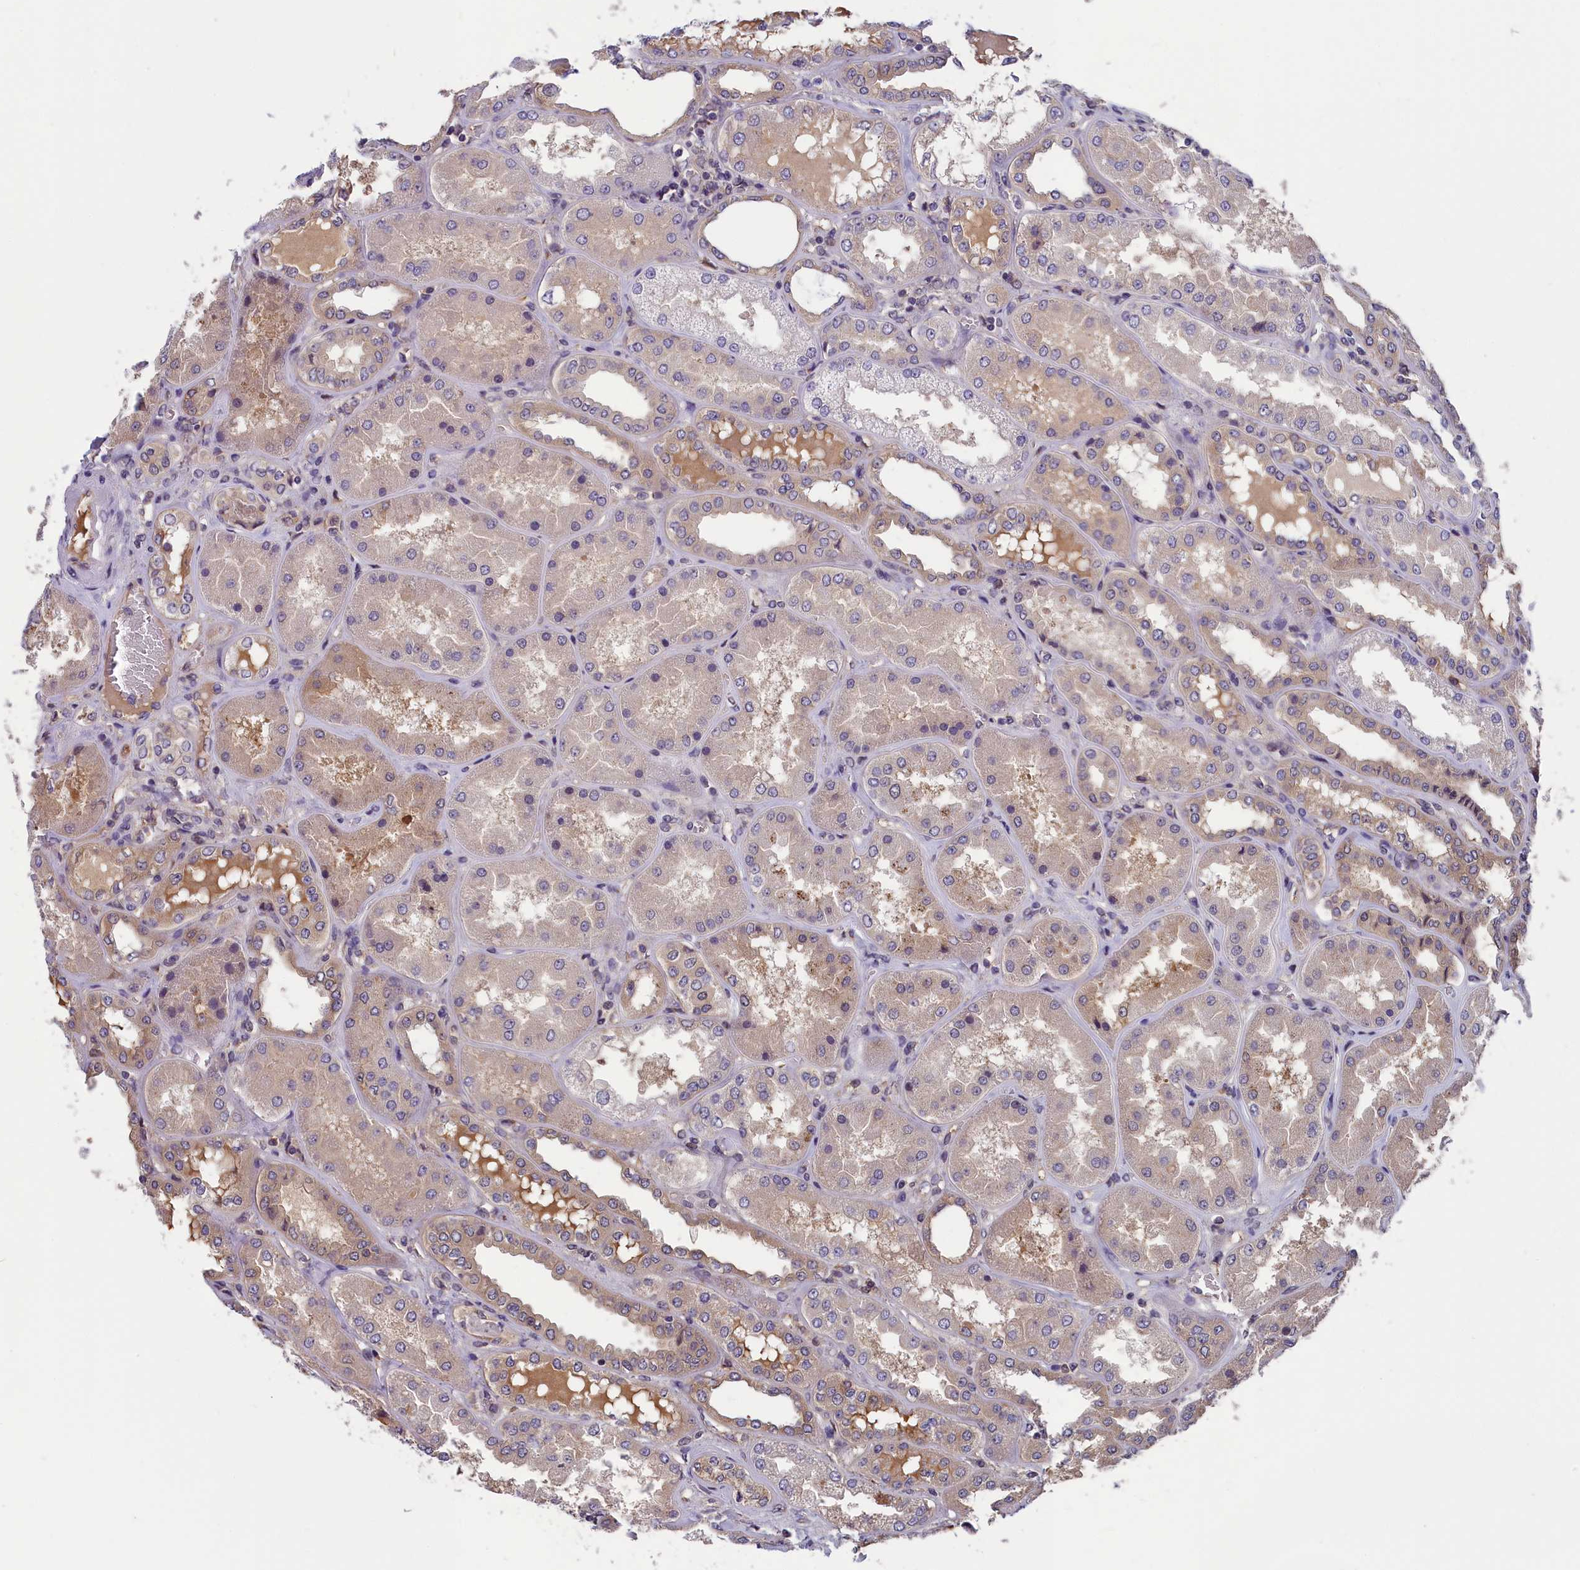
{"staining": {"intensity": "strong", "quantity": "<25%", "location": "cytoplasmic/membranous"}, "tissue": "kidney", "cell_type": "Cells in glomeruli", "image_type": "normal", "snomed": [{"axis": "morphology", "description": "Normal tissue, NOS"}, {"axis": "topography", "description": "Kidney"}], "caption": "The micrograph shows staining of unremarkable kidney, revealing strong cytoplasmic/membranous protein staining (brown color) within cells in glomeruli.", "gene": "ABCC8", "patient": {"sex": "female", "age": 56}}